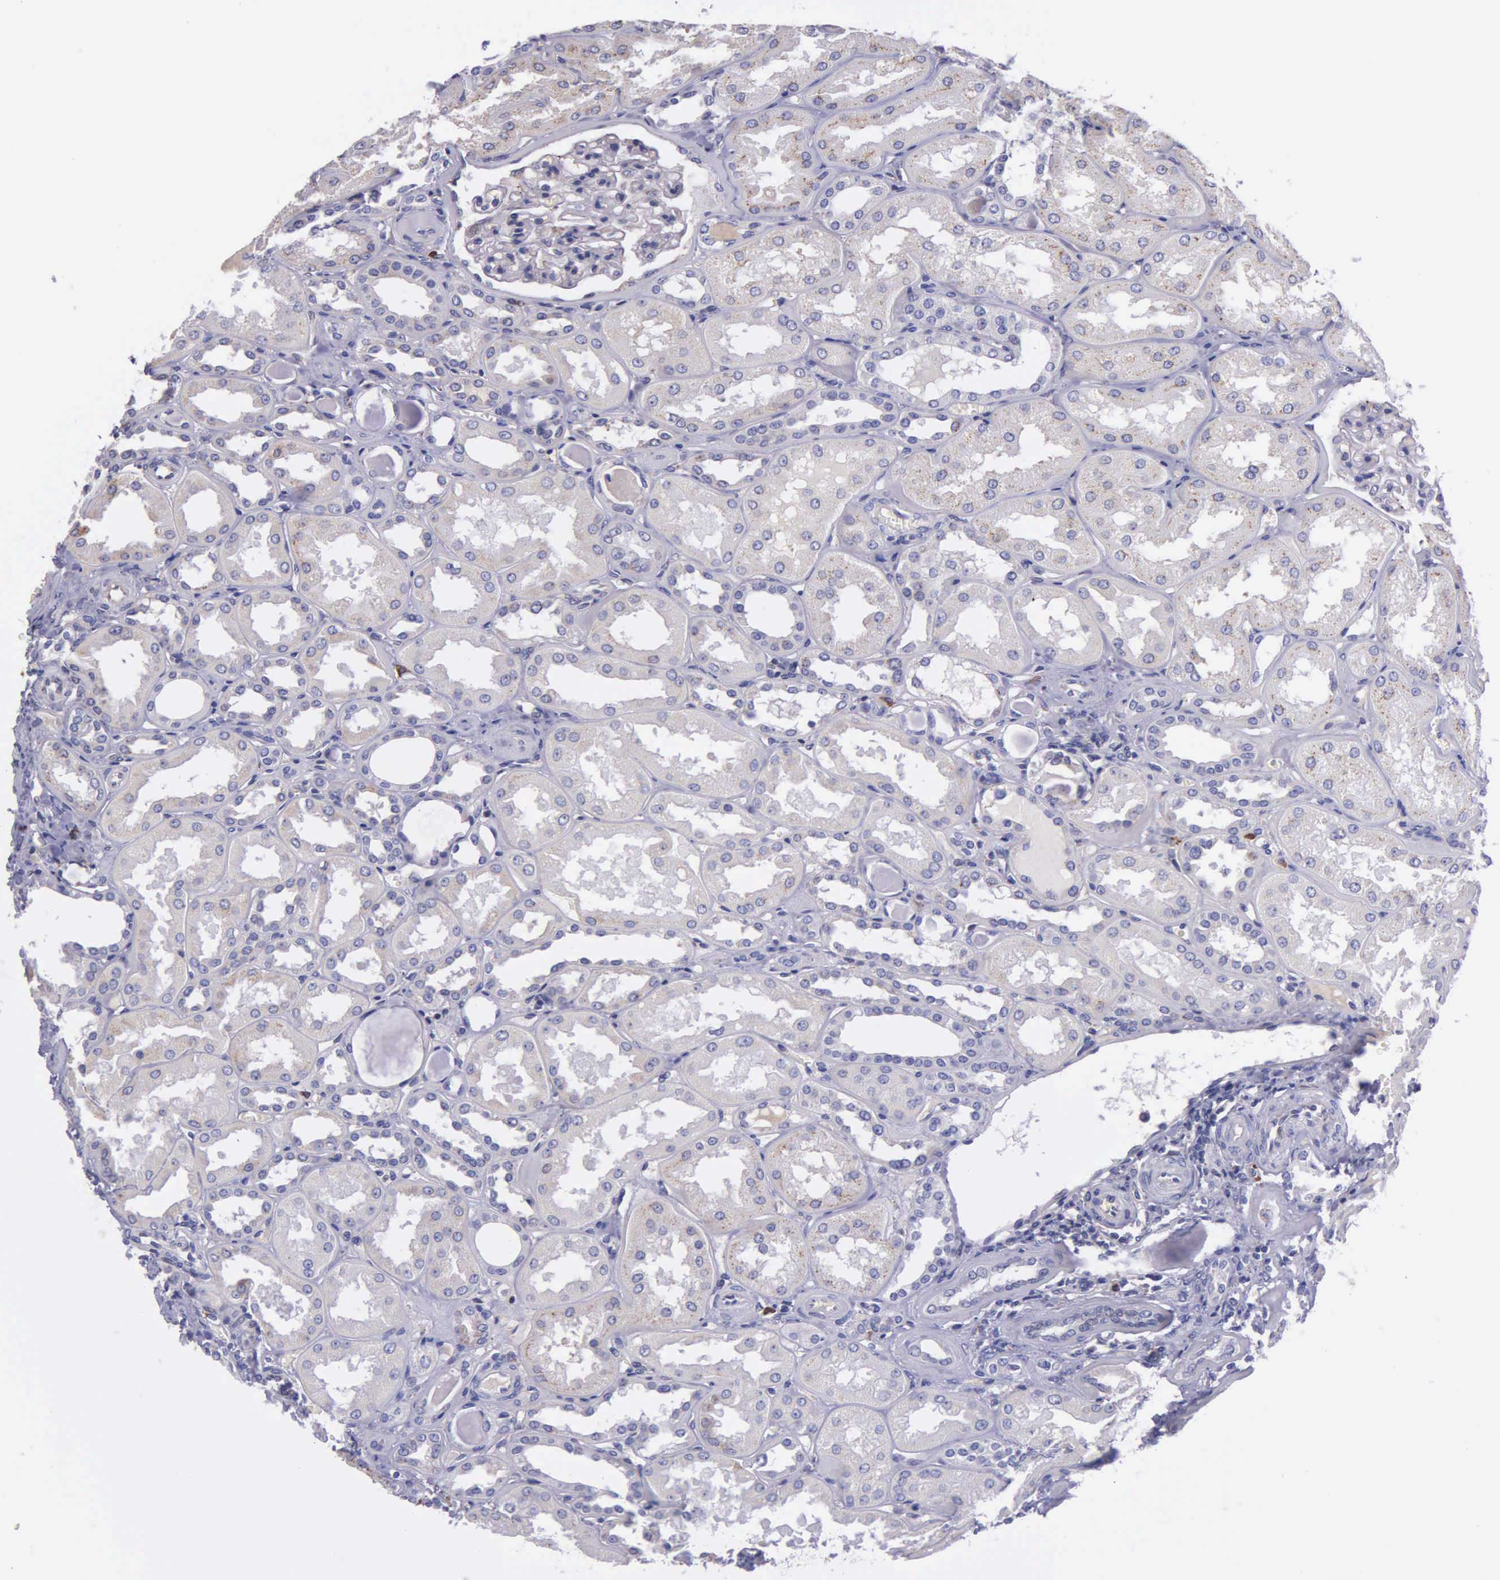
{"staining": {"intensity": "negative", "quantity": "none", "location": "none"}, "tissue": "kidney", "cell_type": "Cells in glomeruli", "image_type": "normal", "snomed": [{"axis": "morphology", "description": "Normal tissue, NOS"}, {"axis": "topography", "description": "Kidney"}], "caption": "Immunohistochemistry histopathology image of normal kidney: kidney stained with DAB exhibits no significant protein staining in cells in glomeruli. Nuclei are stained in blue.", "gene": "ZC3H12B", "patient": {"sex": "male", "age": 61}}